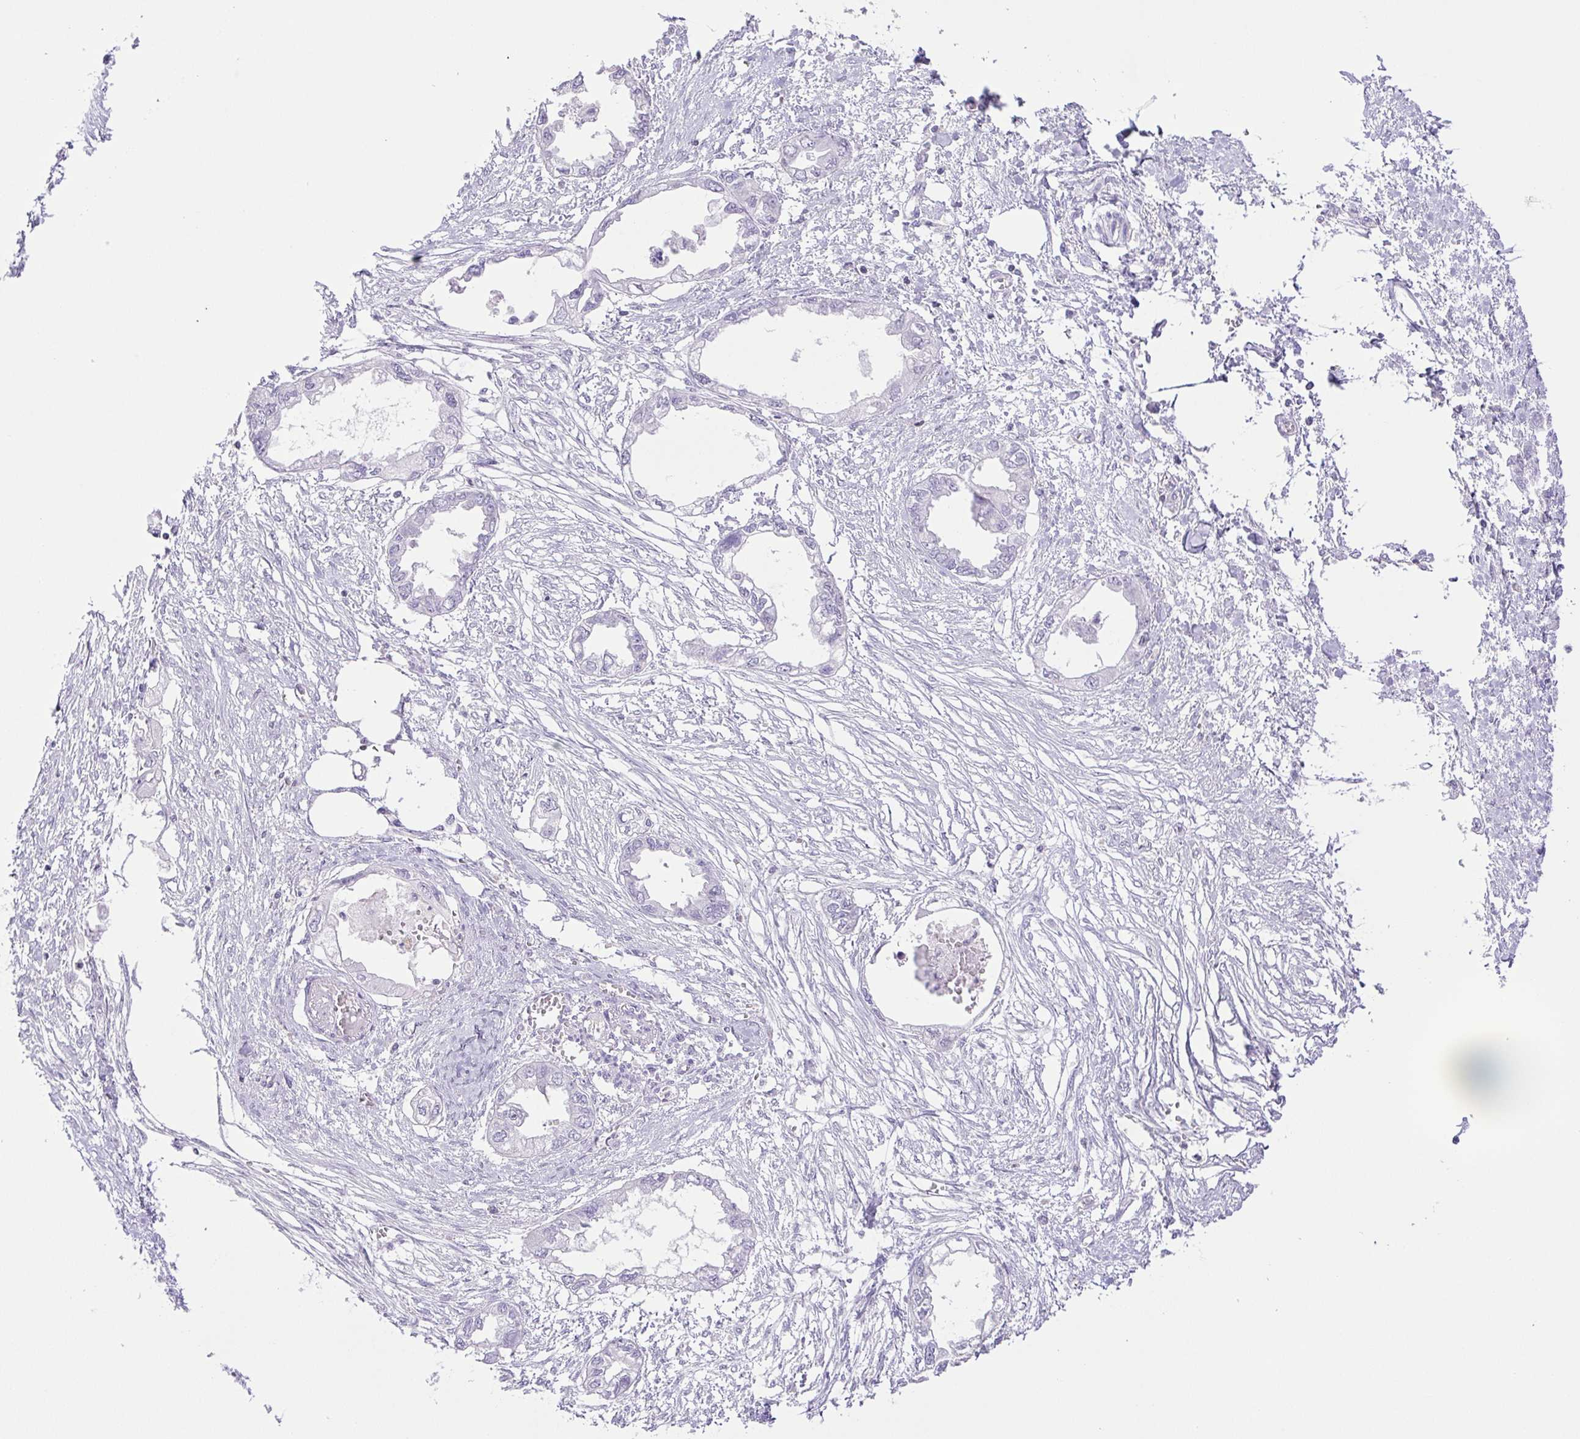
{"staining": {"intensity": "negative", "quantity": "none", "location": "none"}, "tissue": "endometrial cancer", "cell_type": "Tumor cells", "image_type": "cancer", "snomed": [{"axis": "morphology", "description": "Adenocarcinoma, NOS"}, {"axis": "morphology", "description": "Adenocarcinoma, metastatic, NOS"}, {"axis": "topography", "description": "Adipose tissue"}, {"axis": "topography", "description": "Endometrium"}], "caption": "Protein analysis of metastatic adenocarcinoma (endometrial) displays no significant staining in tumor cells.", "gene": "SYNPR", "patient": {"sex": "female", "age": 67}}